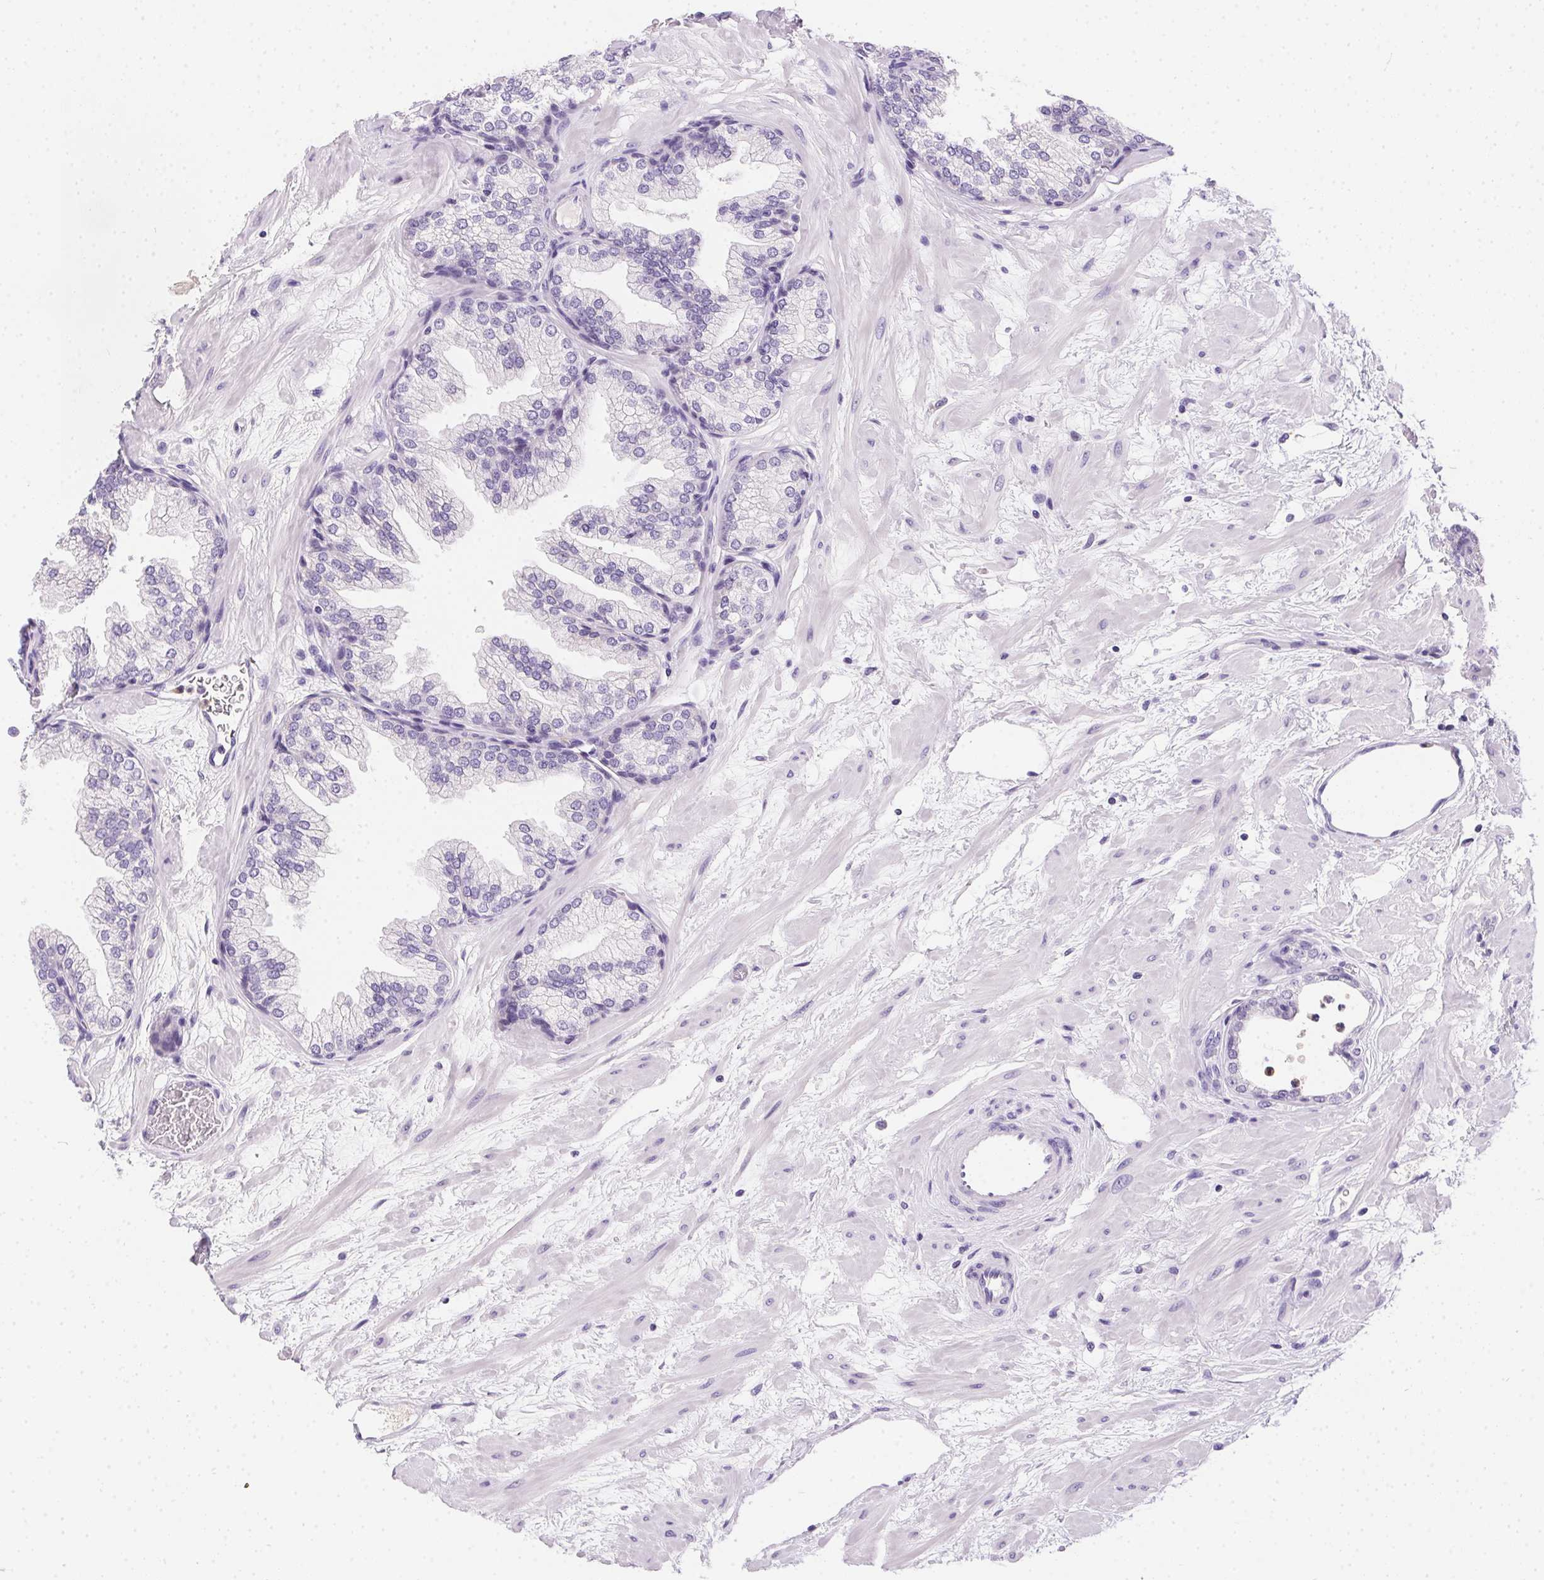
{"staining": {"intensity": "negative", "quantity": "none", "location": "none"}, "tissue": "prostate", "cell_type": "Glandular cells", "image_type": "normal", "snomed": [{"axis": "morphology", "description": "Normal tissue, NOS"}, {"axis": "topography", "description": "Prostate"}], "caption": "Protein analysis of benign prostate displays no significant positivity in glandular cells. (DAB immunohistochemistry (IHC) with hematoxylin counter stain).", "gene": "SSTR4", "patient": {"sex": "male", "age": 37}}